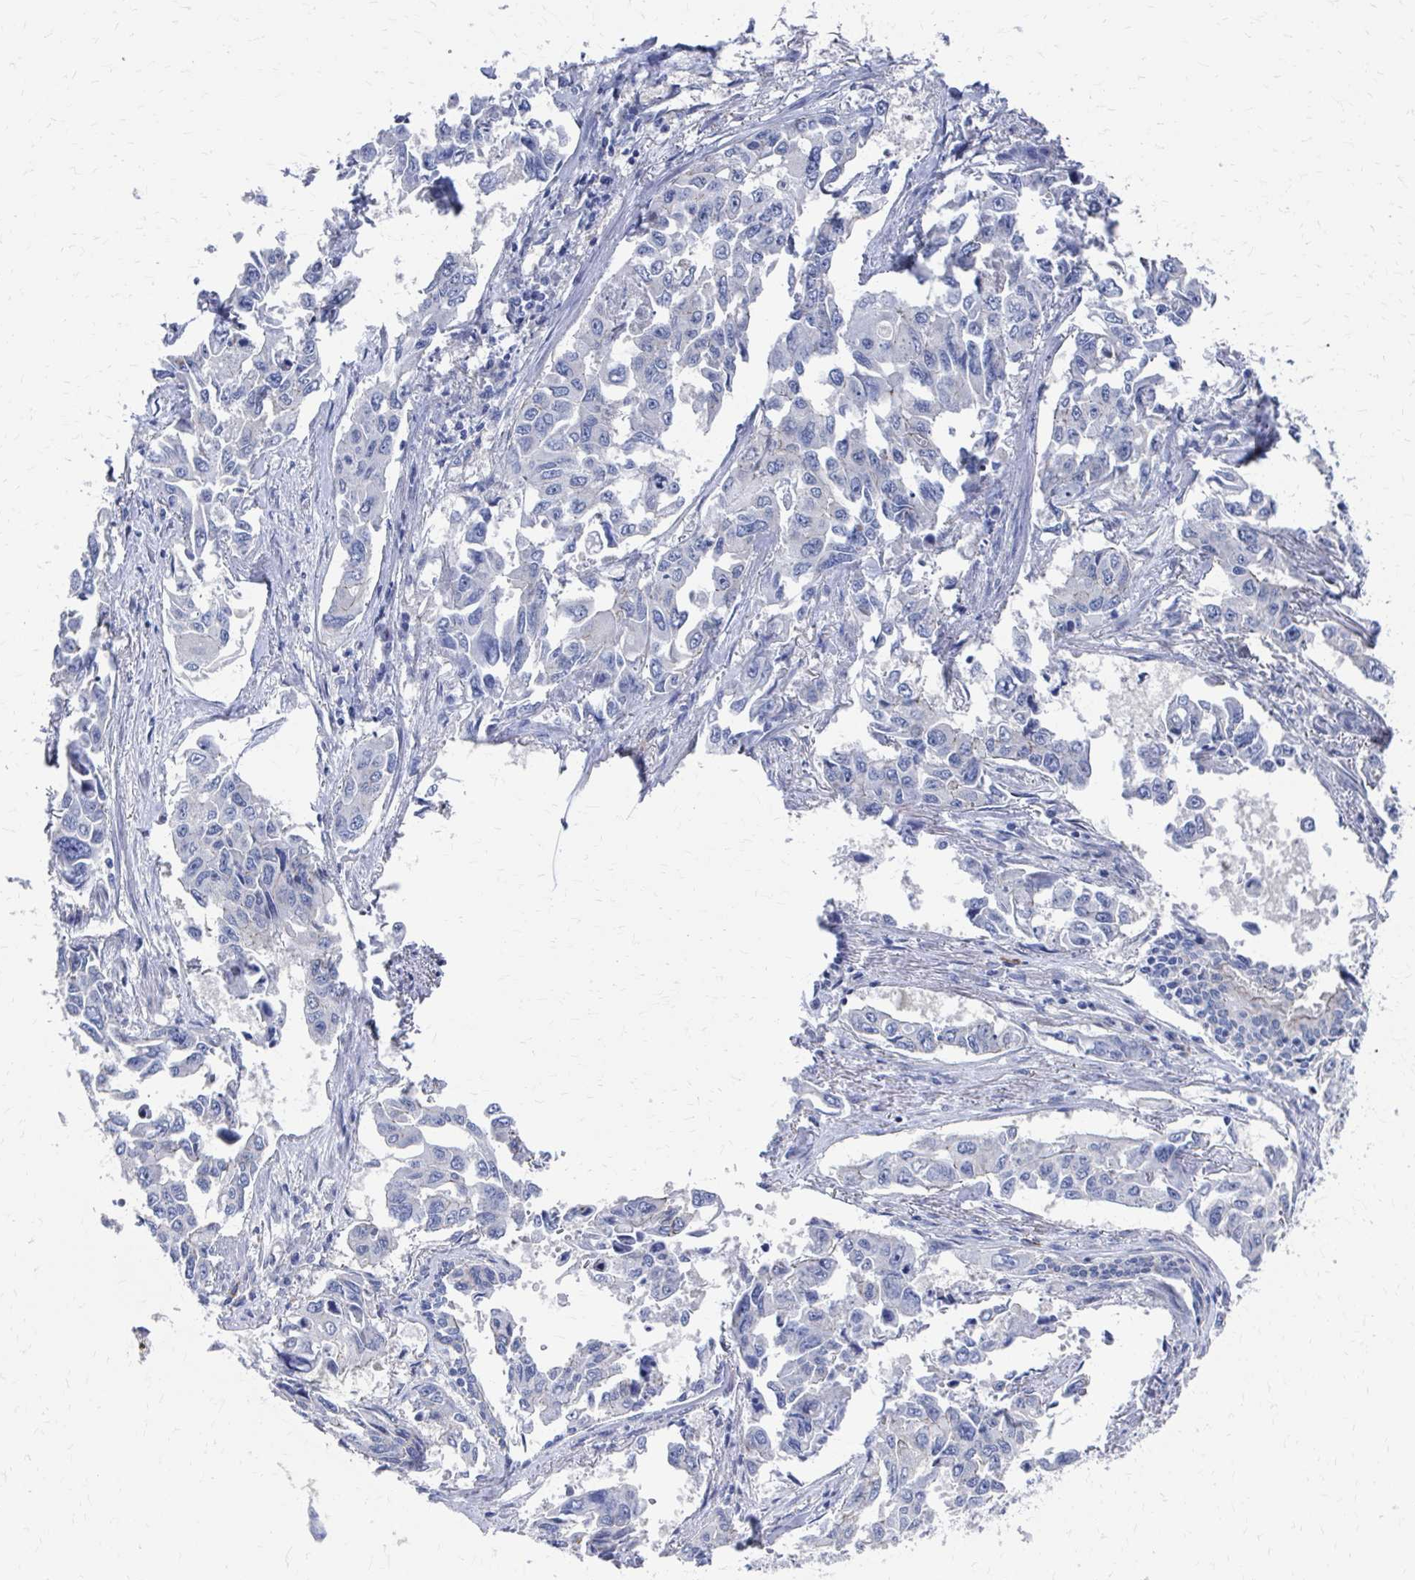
{"staining": {"intensity": "negative", "quantity": "none", "location": "none"}, "tissue": "lung cancer", "cell_type": "Tumor cells", "image_type": "cancer", "snomed": [{"axis": "morphology", "description": "Adenocarcinoma, NOS"}, {"axis": "topography", "description": "Lung"}], "caption": "This is an IHC histopathology image of human lung adenocarcinoma. There is no positivity in tumor cells.", "gene": "PLEKHG7", "patient": {"sex": "male", "age": 64}}